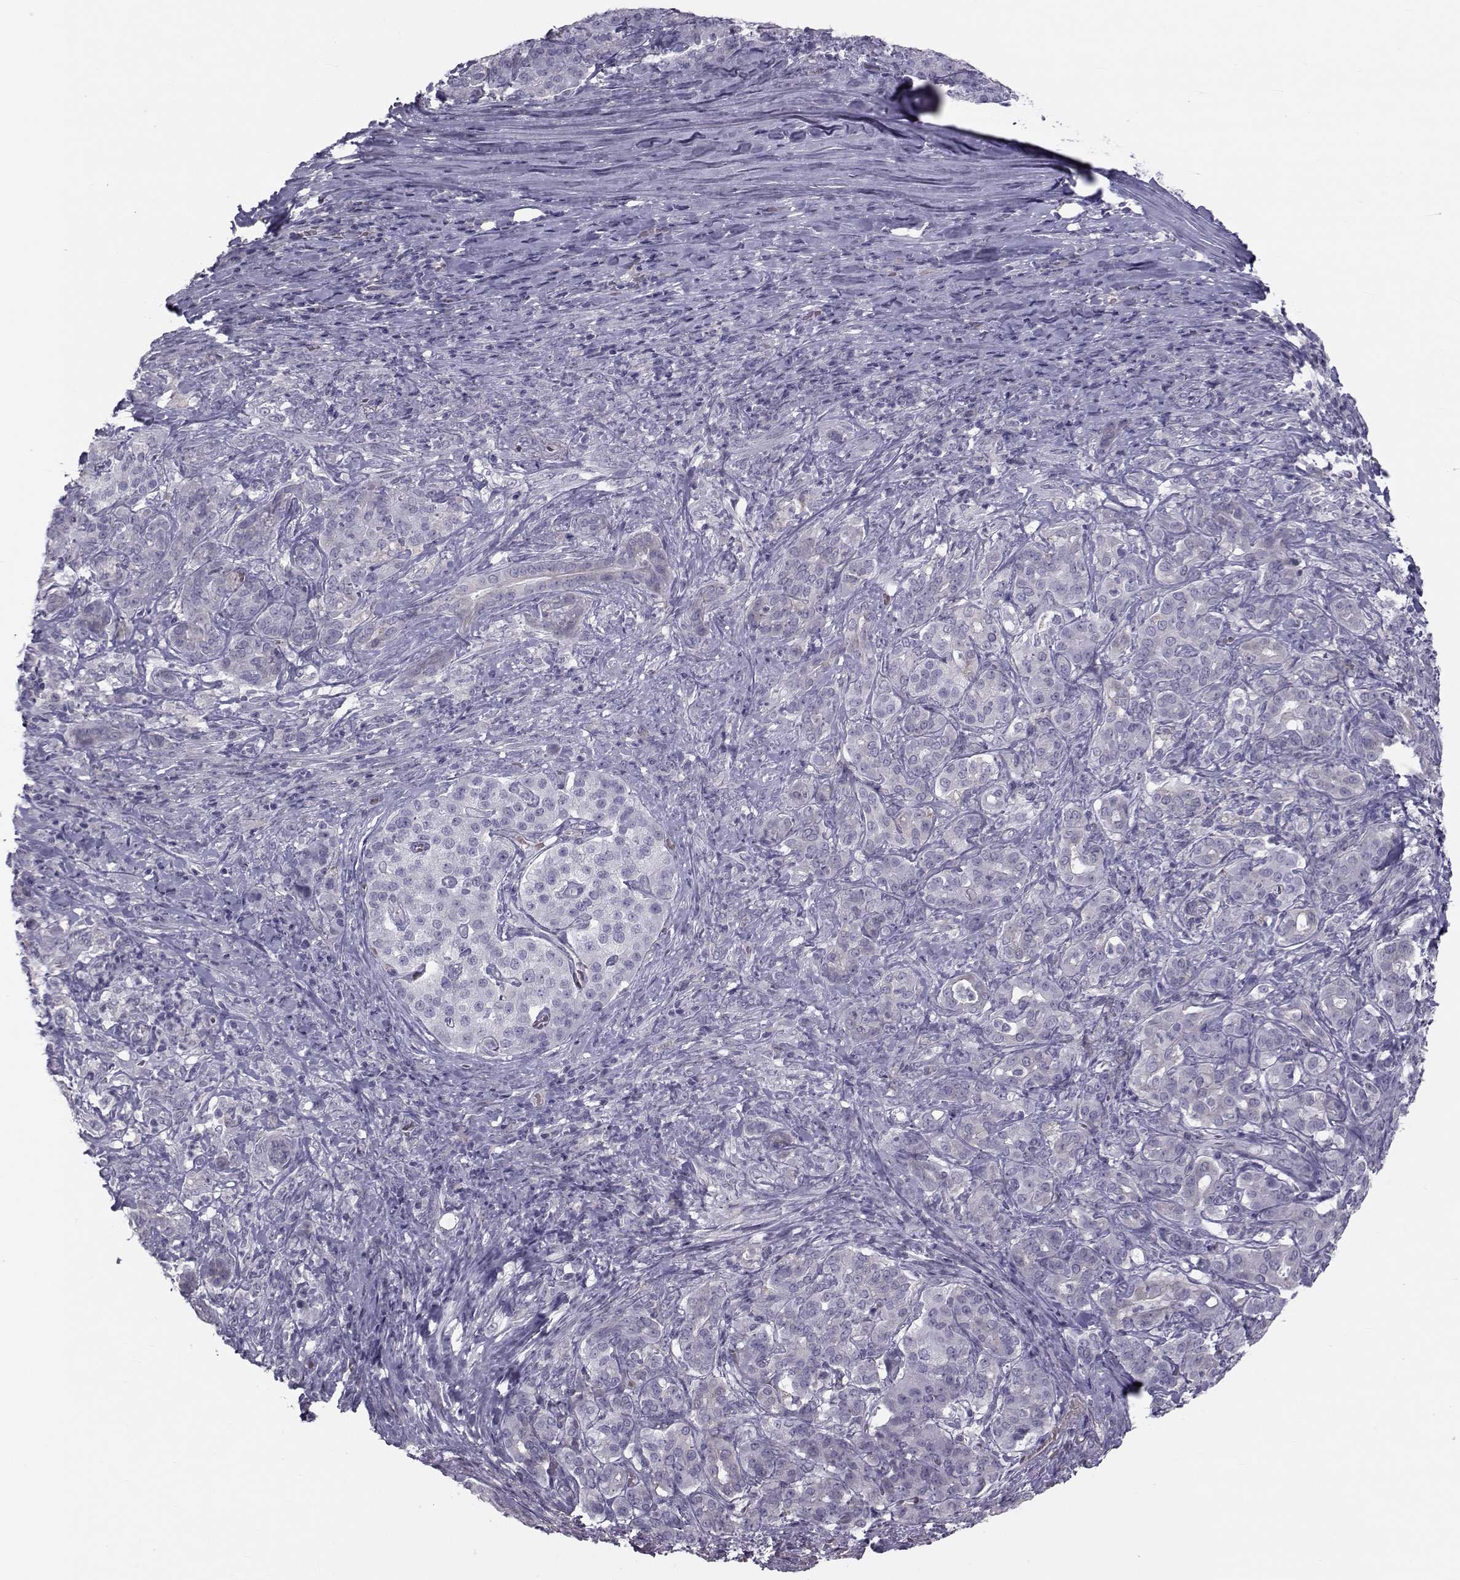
{"staining": {"intensity": "negative", "quantity": "none", "location": "none"}, "tissue": "pancreatic cancer", "cell_type": "Tumor cells", "image_type": "cancer", "snomed": [{"axis": "morphology", "description": "Normal tissue, NOS"}, {"axis": "morphology", "description": "Inflammation, NOS"}, {"axis": "morphology", "description": "Adenocarcinoma, NOS"}, {"axis": "topography", "description": "Pancreas"}], "caption": "IHC micrograph of neoplastic tissue: pancreatic cancer (adenocarcinoma) stained with DAB reveals no significant protein staining in tumor cells.", "gene": "GARIN3", "patient": {"sex": "male", "age": 57}}